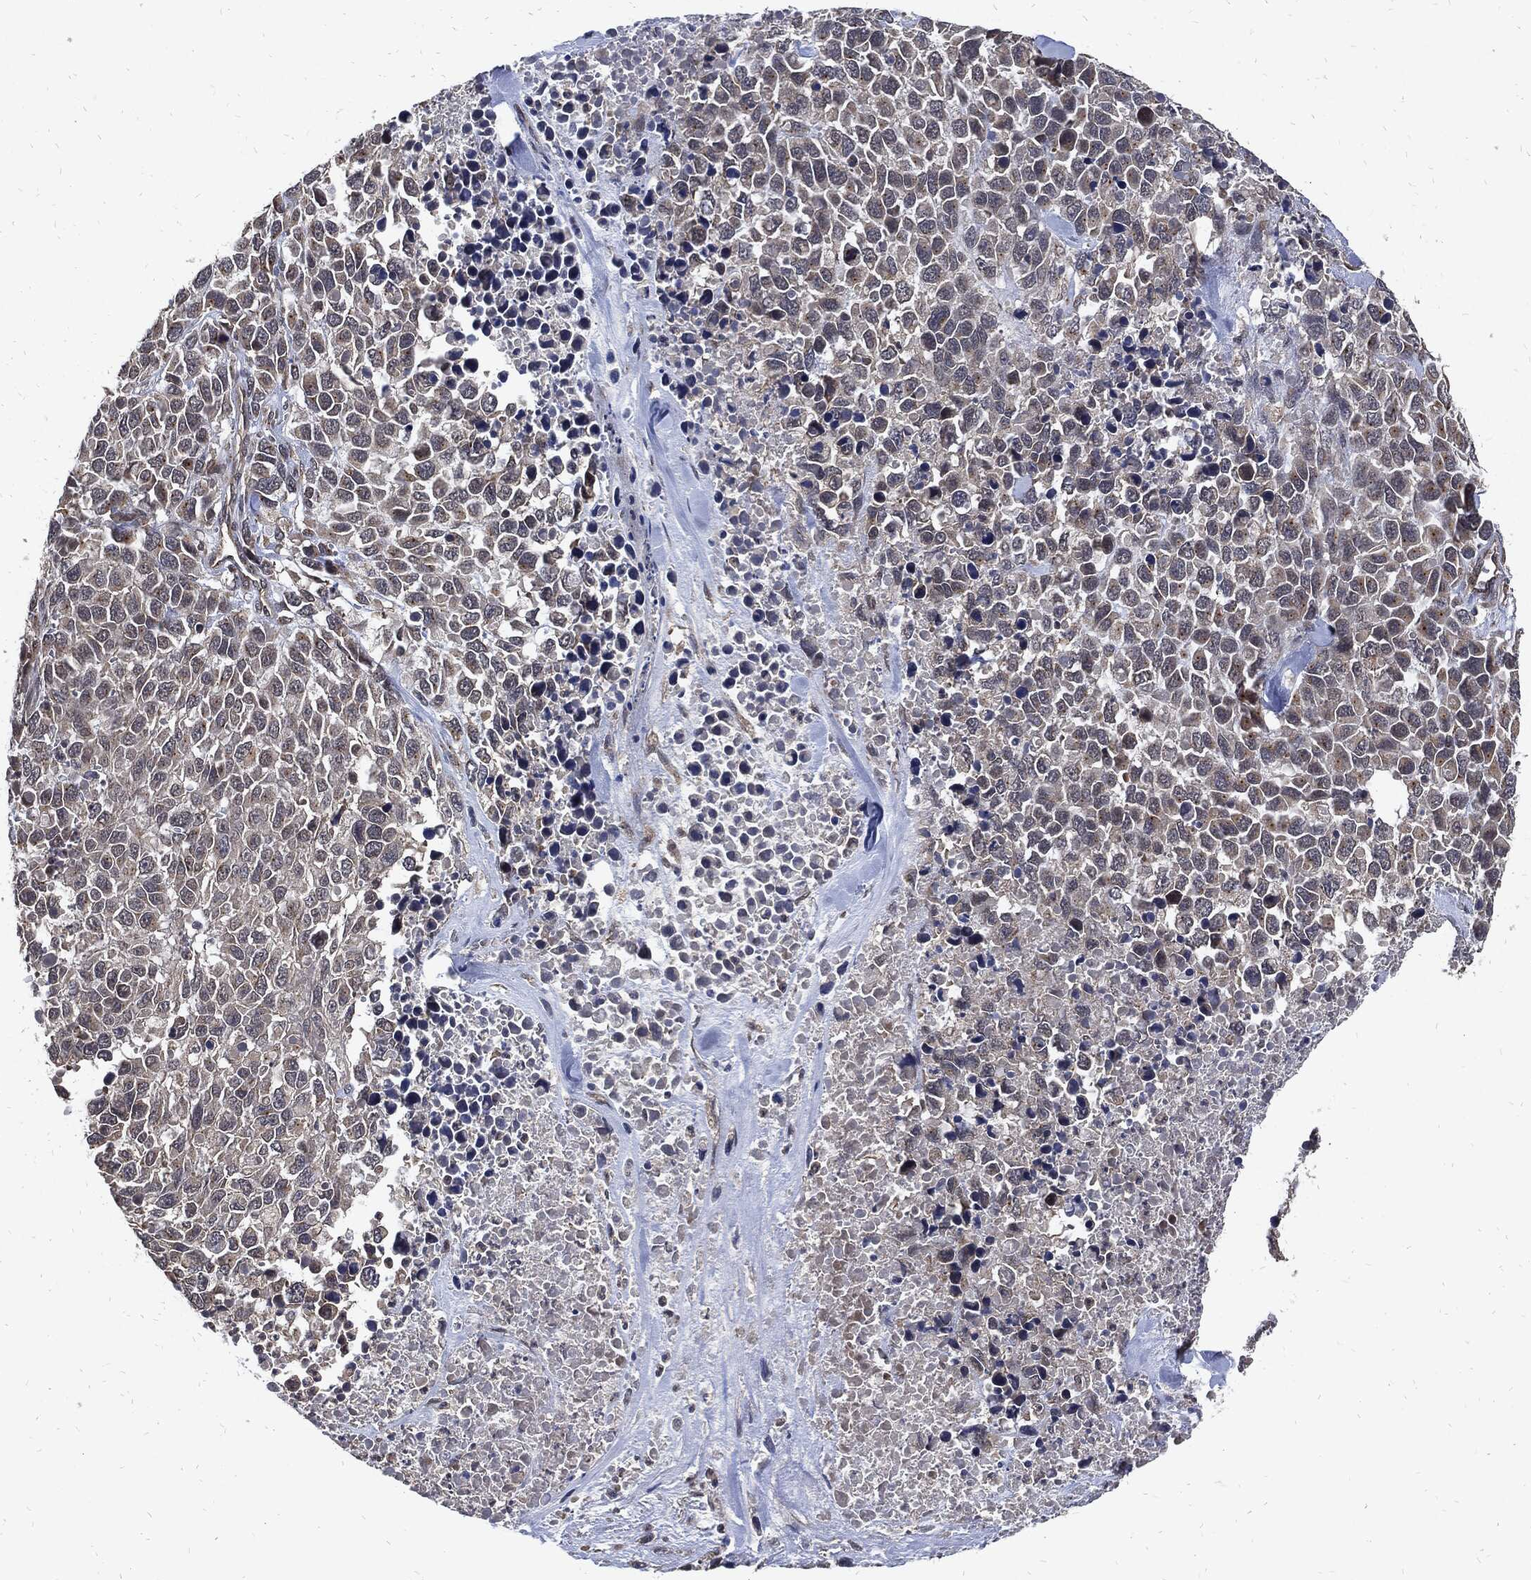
{"staining": {"intensity": "negative", "quantity": "none", "location": "none"}, "tissue": "melanoma", "cell_type": "Tumor cells", "image_type": "cancer", "snomed": [{"axis": "morphology", "description": "Malignant melanoma, Metastatic site"}, {"axis": "topography", "description": "Skin"}], "caption": "The immunohistochemistry photomicrograph has no significant expression in tumor cells of melanoma tissue.", "gene": "DCTN1", "patient": {"sex": "male", "age": 84}}